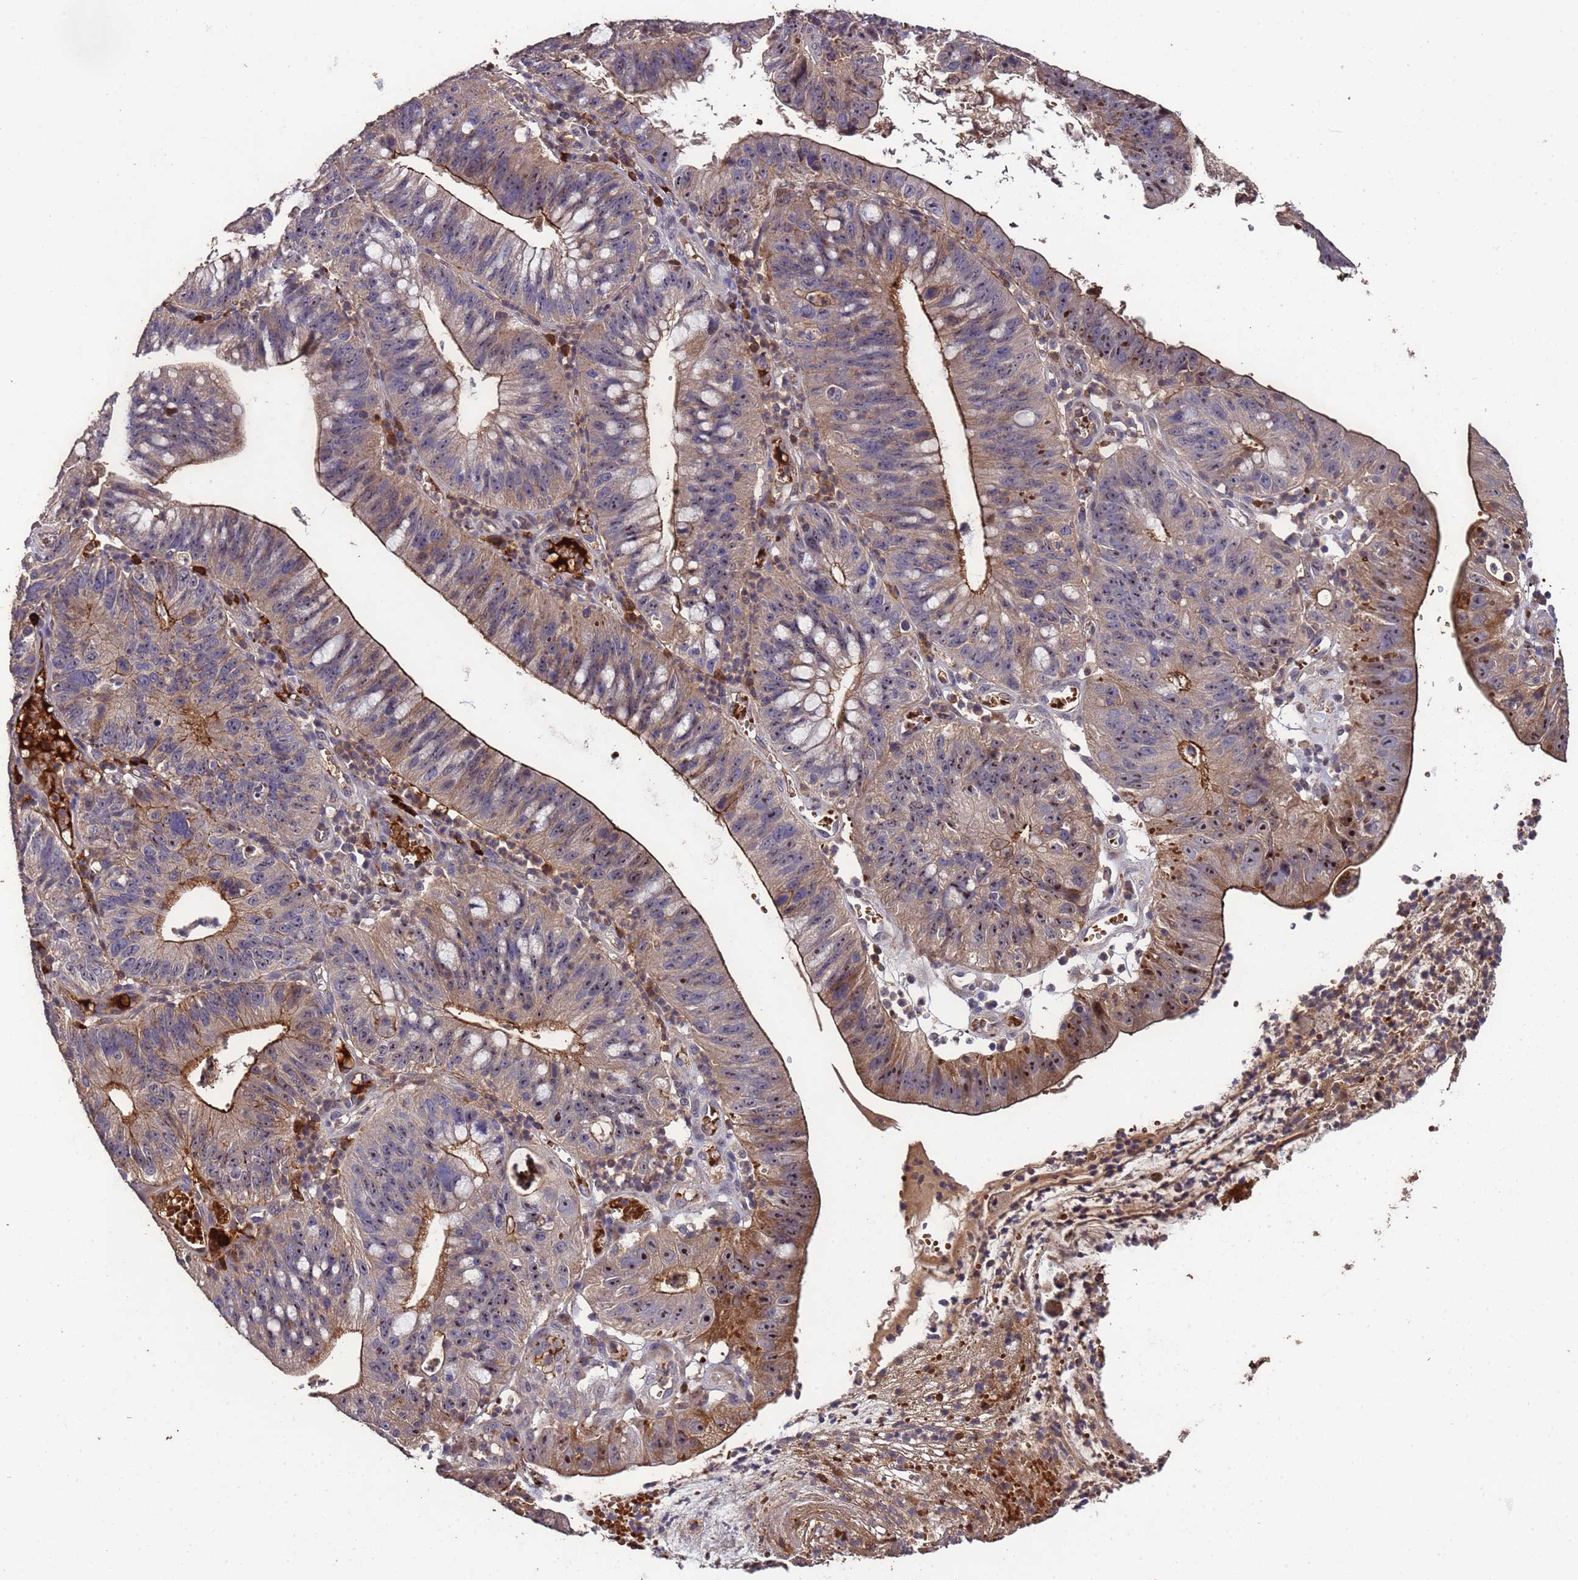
{"staining": {"intensity": "moderate", "quantity": "25%-75%", "location": "cytoplasmic/membranous,nuclear"}, "tissue": "stomach cancer", "cell_type": "Tumor cells", "image_type": "cancer", "snomed": [{"axis": "morphology", "description": "Adenocarcinoma, NOS"}, {"axis": "topography", "description": "Stomach"}], "caption": "A micrograph of human stomach cancer (adenocarcinoma) stained for a protein shows moderate cytoplasmic/membranous and nuclear brown staining in tumor cells.", "gene": "CCDC184", "patient": {"sex": "male", "age": 59}}